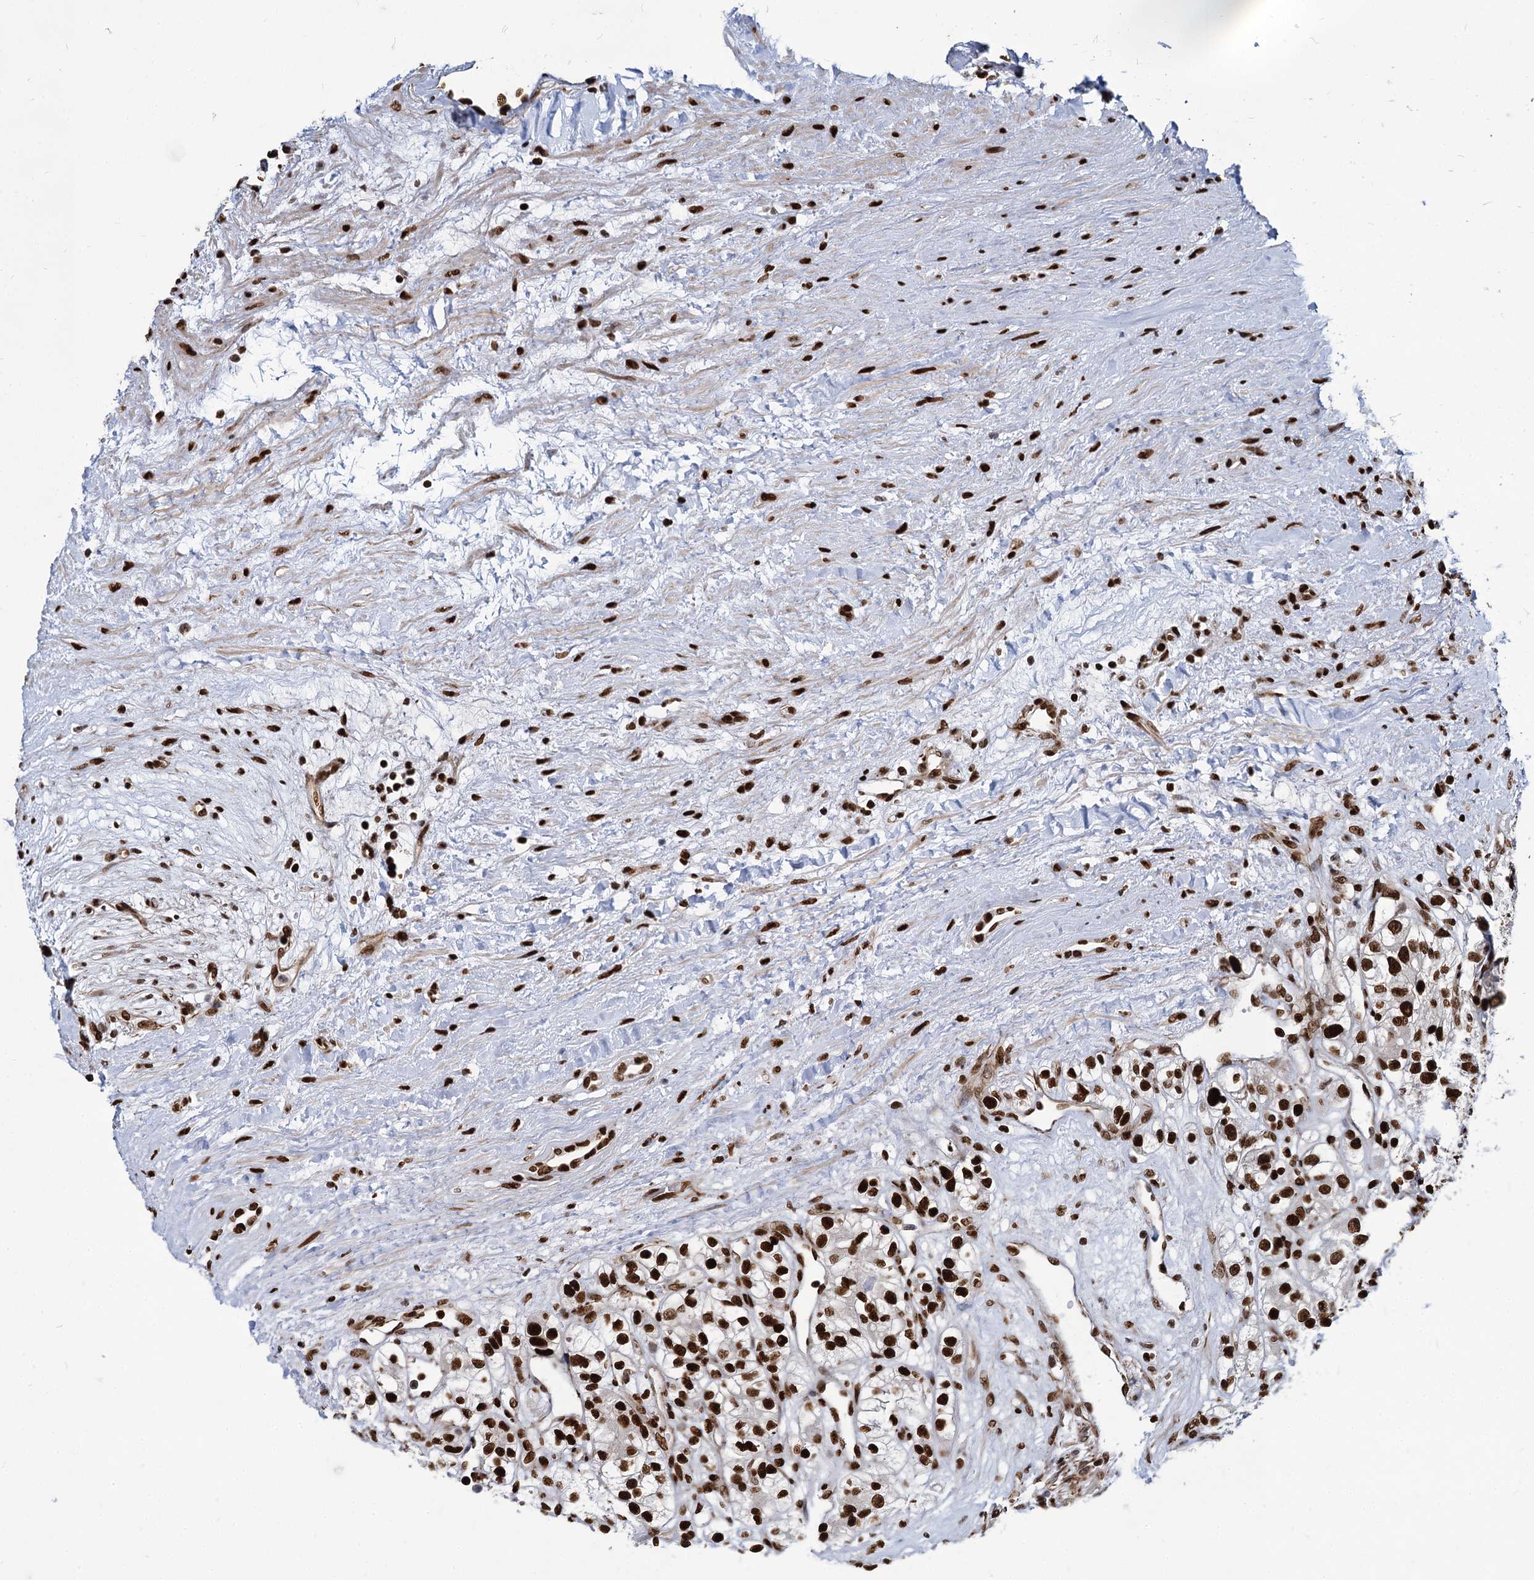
{"staining": {"intensity": "strong", "quantity": ">75%", "location": "nuclear"}, "tissue": "renal cancer", "cell_type": "Tumor cells", "image_type": "cancer", "snomed": [{"axis": "morphology", "description": "Adenocarcinoma, NOS"}, {"axis": "topography", "description": "Kidney"}], "caption": "Protein analysis of renal cancer tissue shows strong nuclear expression in approximately >75% of tumor cells.", "gene": "MECP2", "patient": {"sex": "female", "age": 57}}